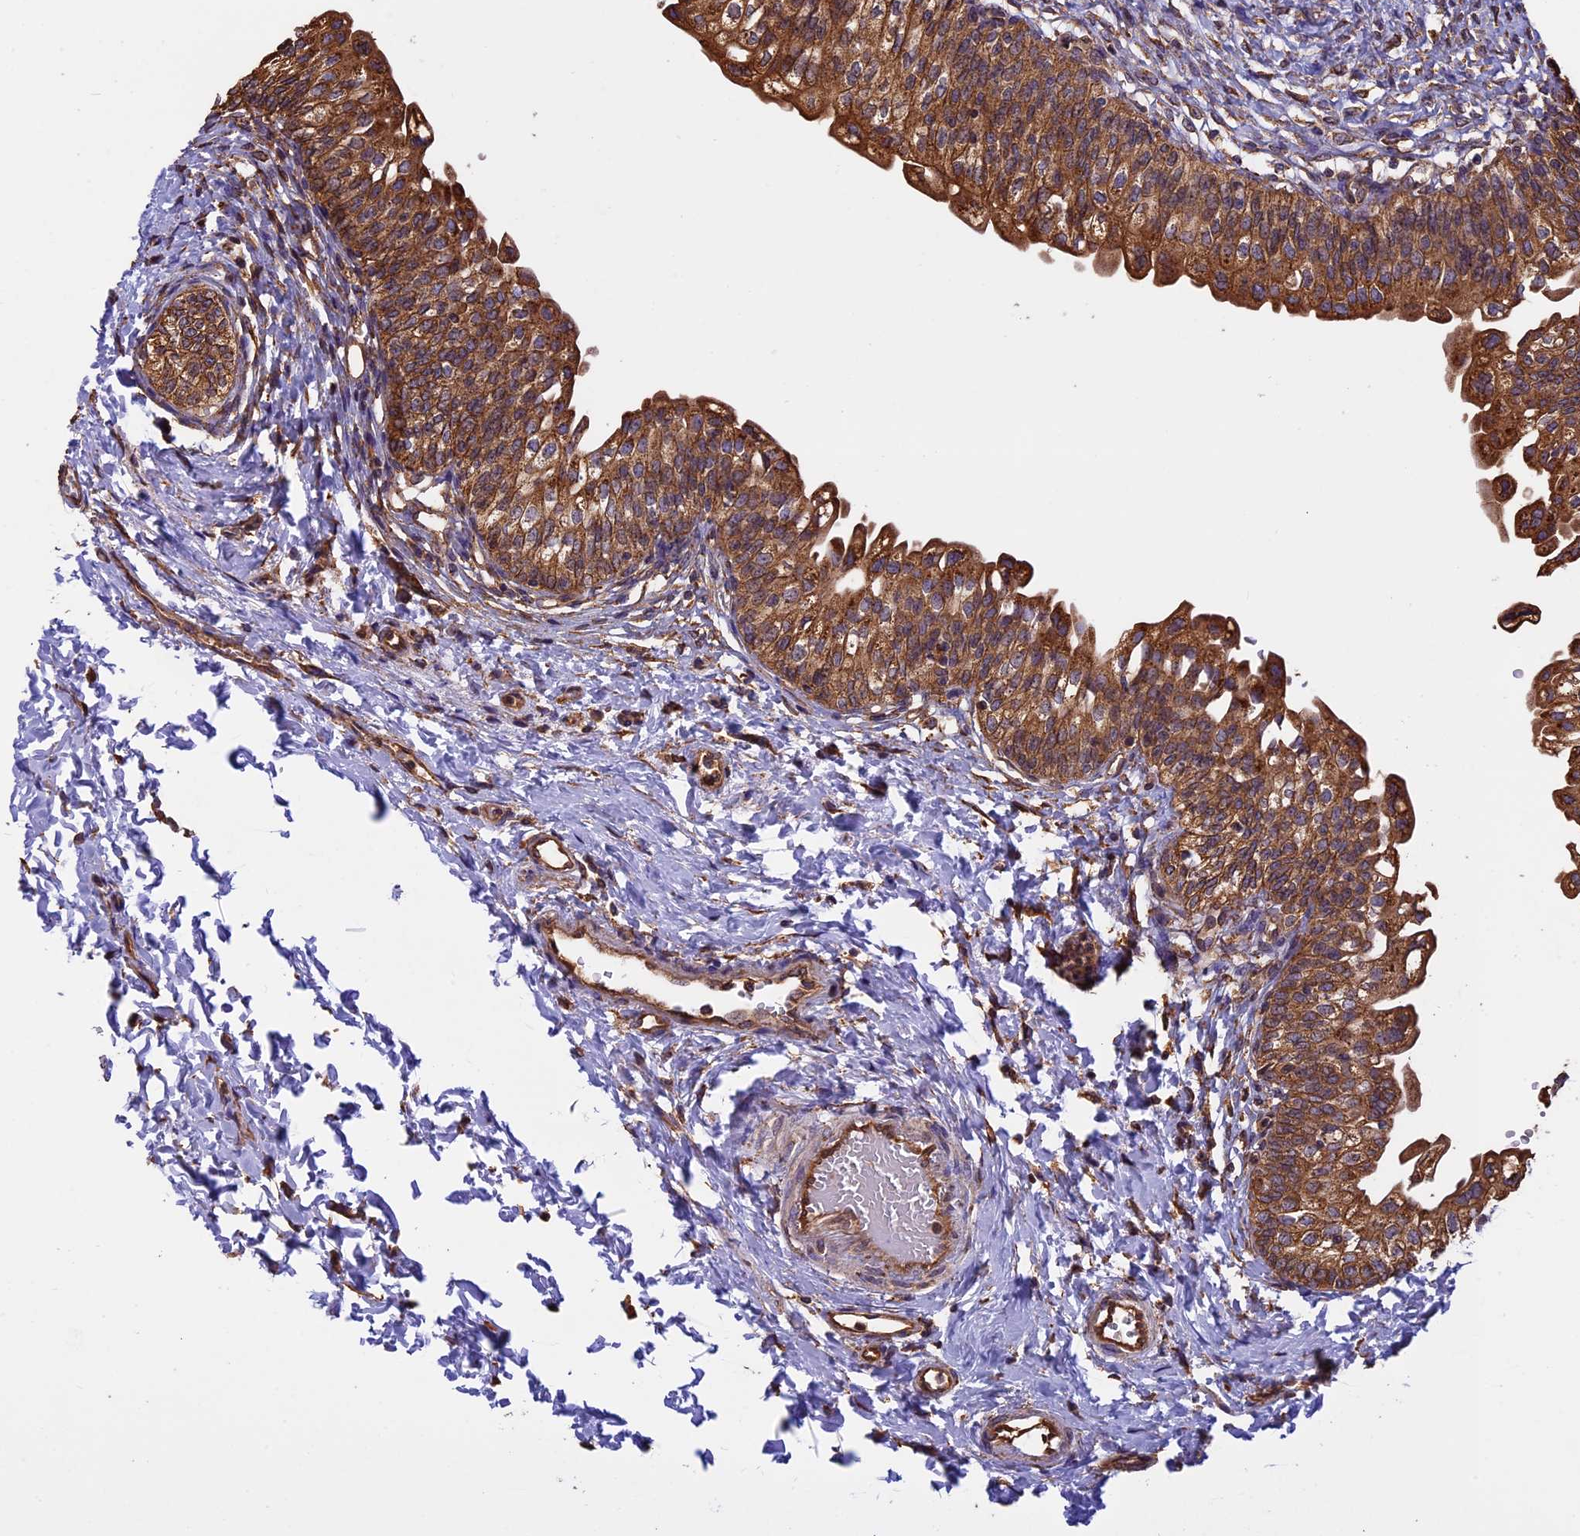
{"staining": {"intensity": "strong", "quantity": ">75%", "location": "cytoplasmic/membranous"}, "tissue": "urinary bladder", "cell_type": "Urothelial cells", "image_type": "normal", "snomed": [{"axis": "morphology", "description": "Normal tissue, NOS"}, {"axis": "topography", "description": "Urinary bladder"}], "caption": "Urinary bladder stained with immunohistochemistry exhibits strong cytoplasmic/membranous staining in approximately >75% of urothelial cells. Using DAB (3,3'-diaminobenzidine) (brown) and hematoxylin (blue) stains, captured at high magnification using brightfield microscopy.", "gene": "CHMP2A", "patient": {"sex": "male", "age": 55}}